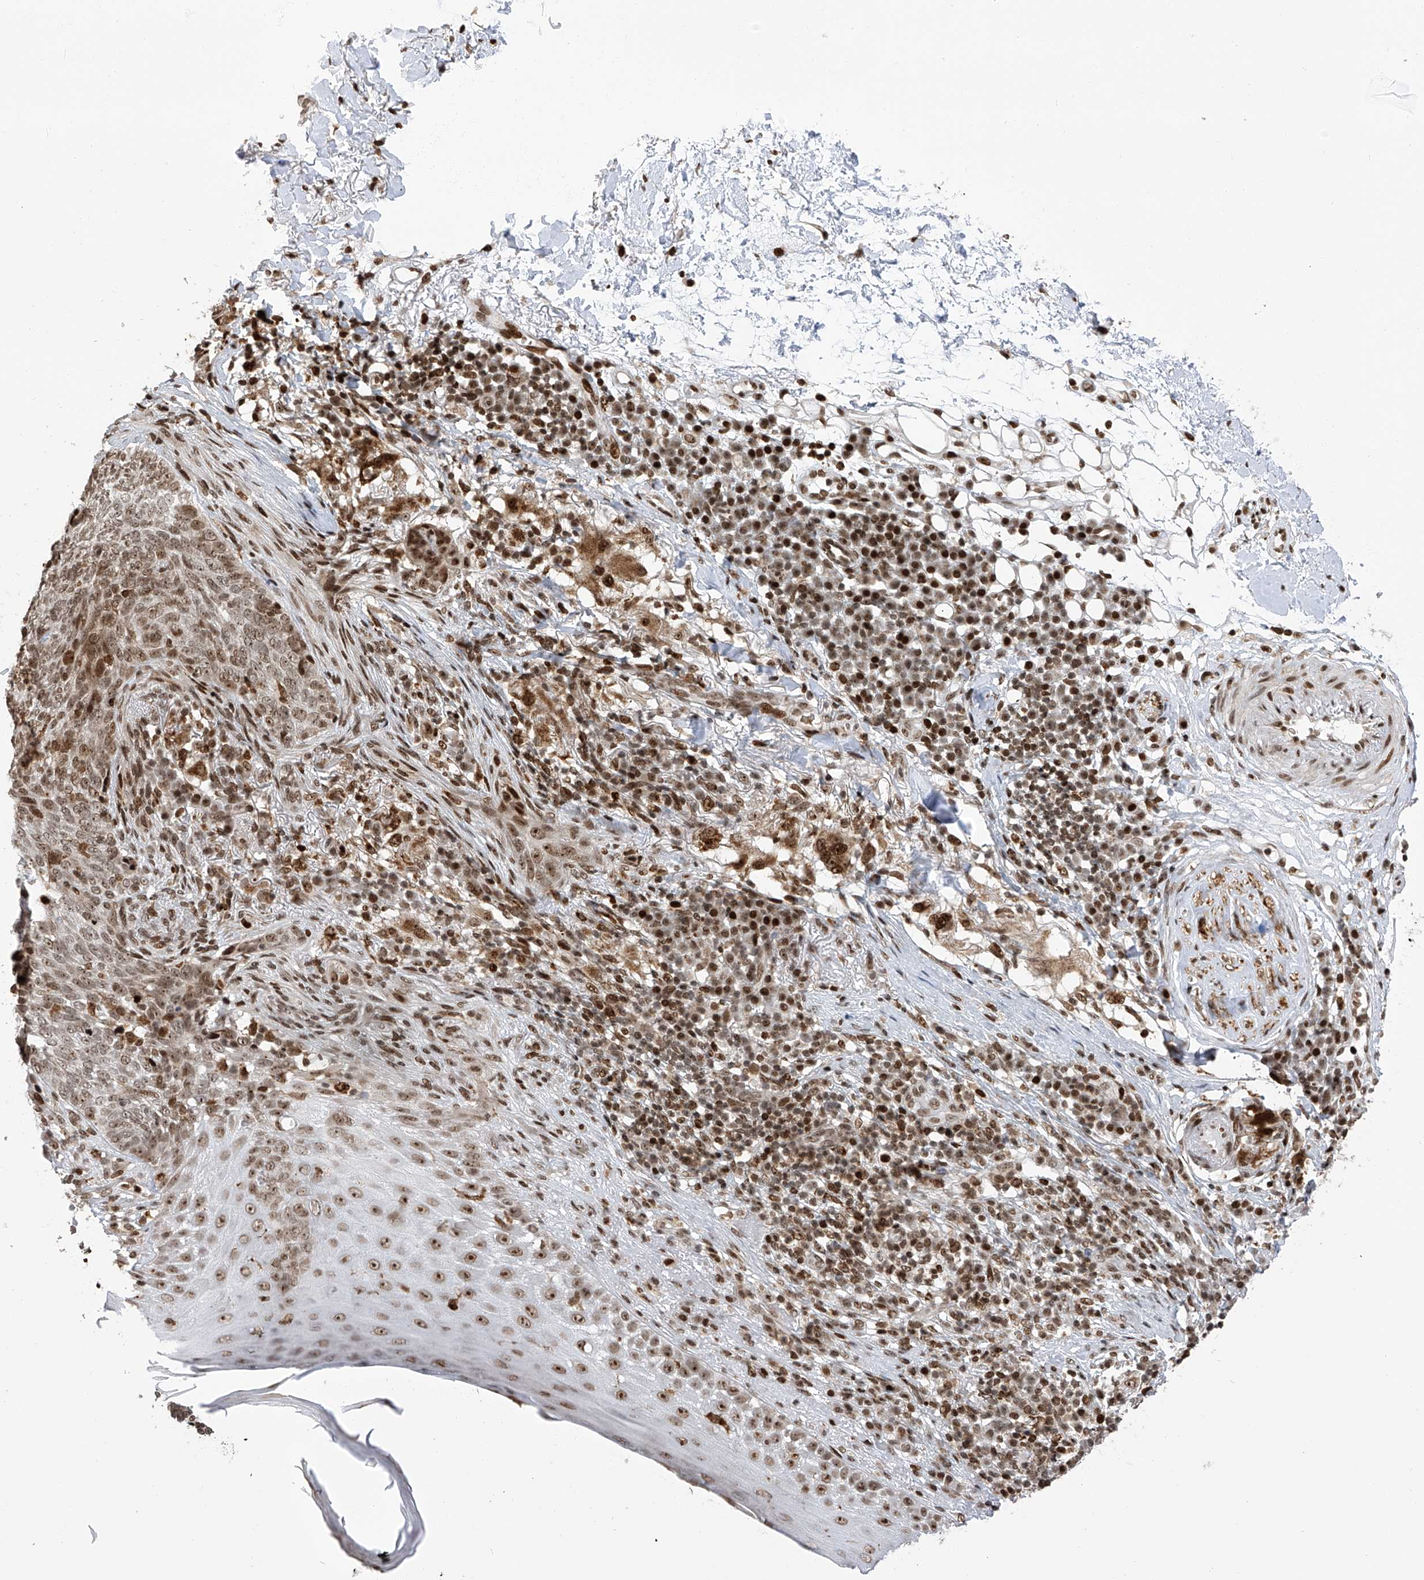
{"staining": {"intensity": "weak", "quantity": ">75%", "location": "nuclear"}, "tissue": "skin cancer", "cell_type": "Tumor cells", "image_type": "cancer", "snomed": [{"axis": "morphology", "description": "Basal cell carcinoma"}, {"axis": "topography", "description": "Skin"}], "caption": "High-power microscopy captured an immunohistochemistry photomicrograph of skin cancer, revealing weak nuclear staining in about >75% of tumor cells. The staining is performed using DAB brown chromogen to label protein expression. The nuclei are counter-stained blue using hematoxylin.", "gene": "PAK1IP1", "patient": {"sex": "male", "age": 85}}